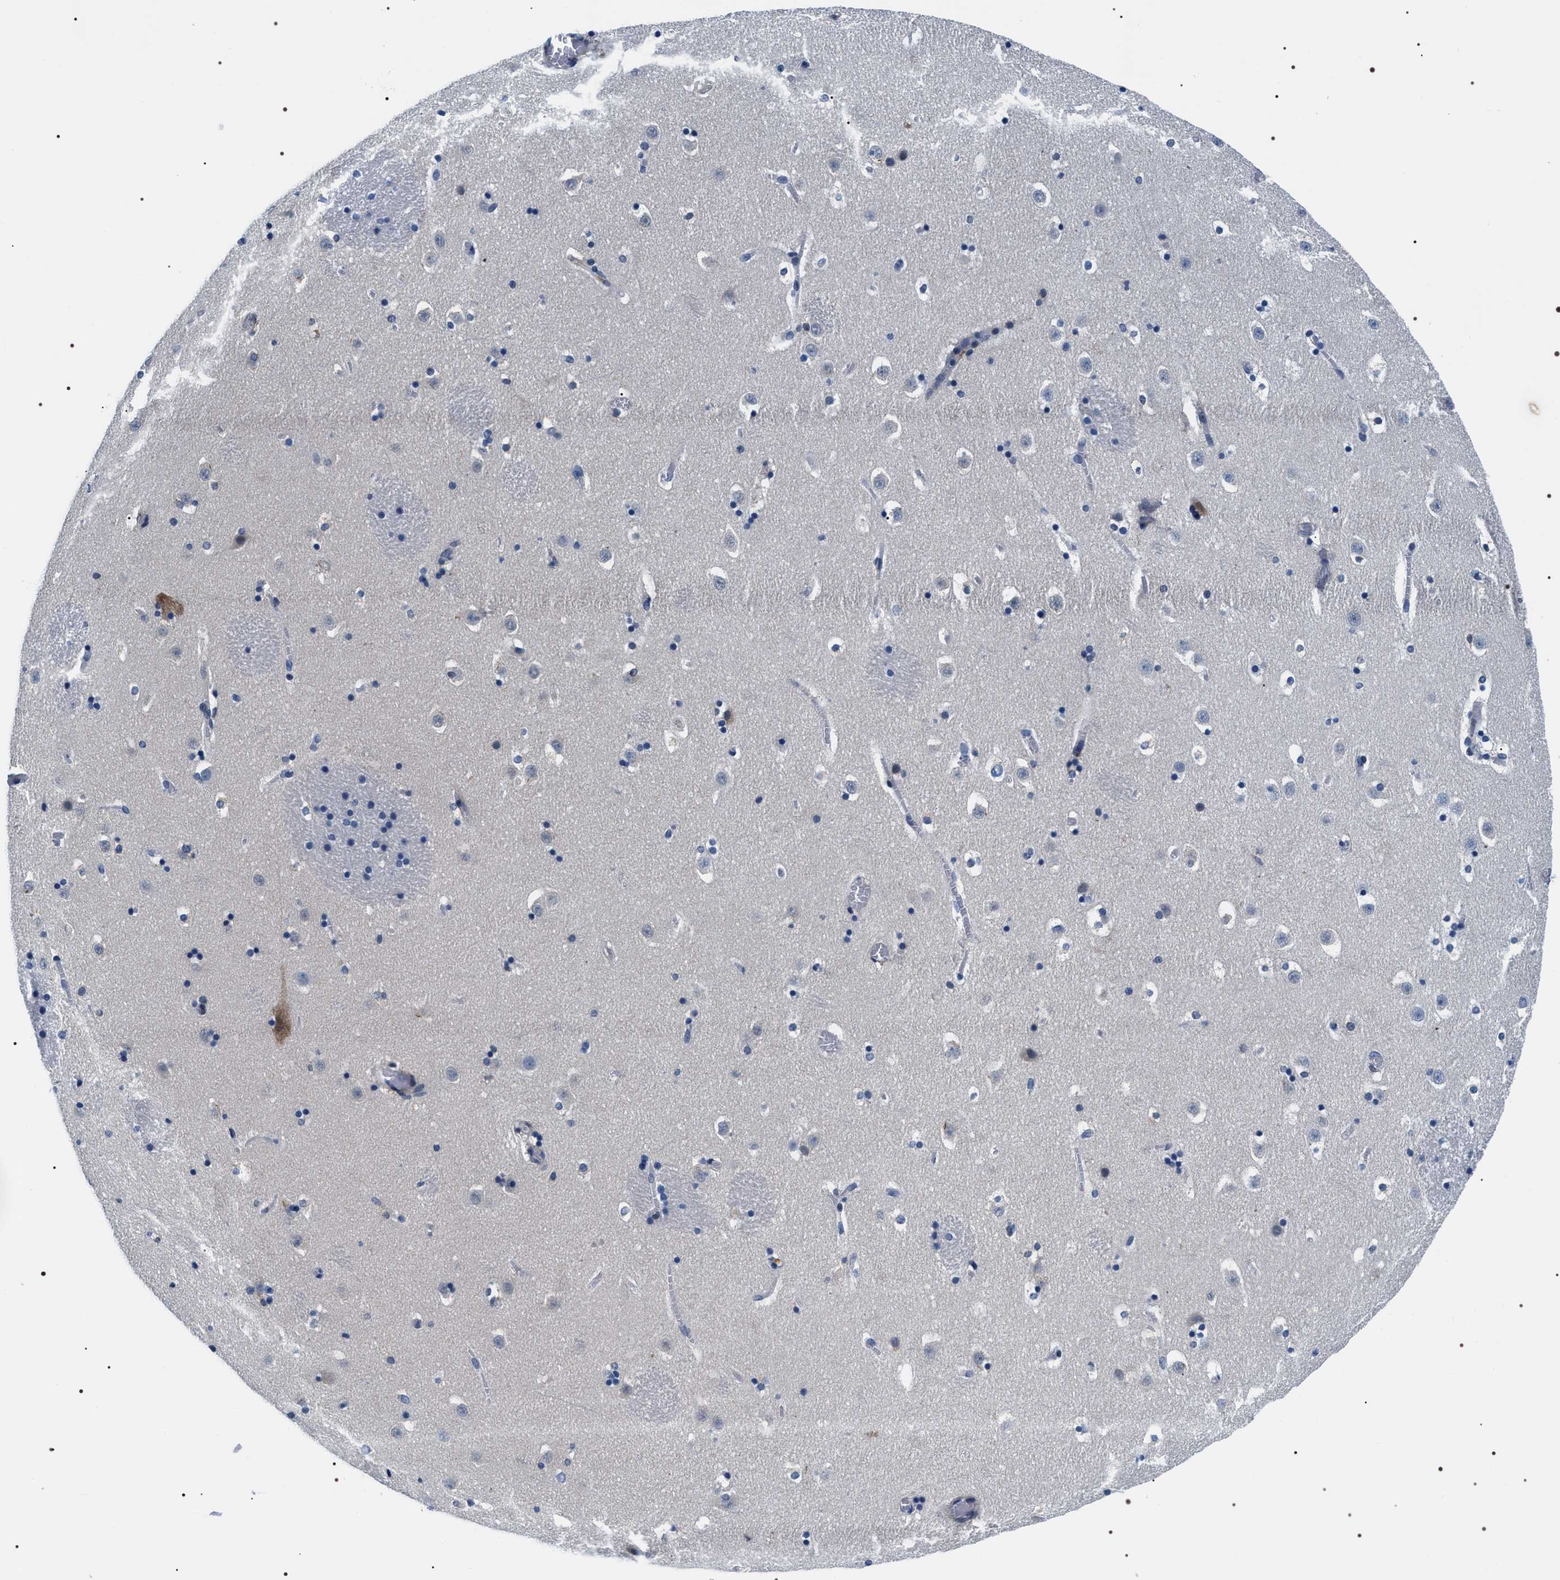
{"staining": {"intensity": "negative", "quantity": "none", "location": "none"}, "tissue": "caudate", "cell_type": "Glial cells", "image_type": "normal", "snomed": [{"axis": "morphology", "description": "Normal tissue, NOS"}, {"axis": "topography", "description": "Lateral ventricle wall"}], "caption": "A high-resolution histopathology image shows immunohistochemistry (IHC) staining of normal caudate, which exhibits no significant expression in glial cells.", "gene": "BAG2", "patient": {"sex": "male", "age": 45}}